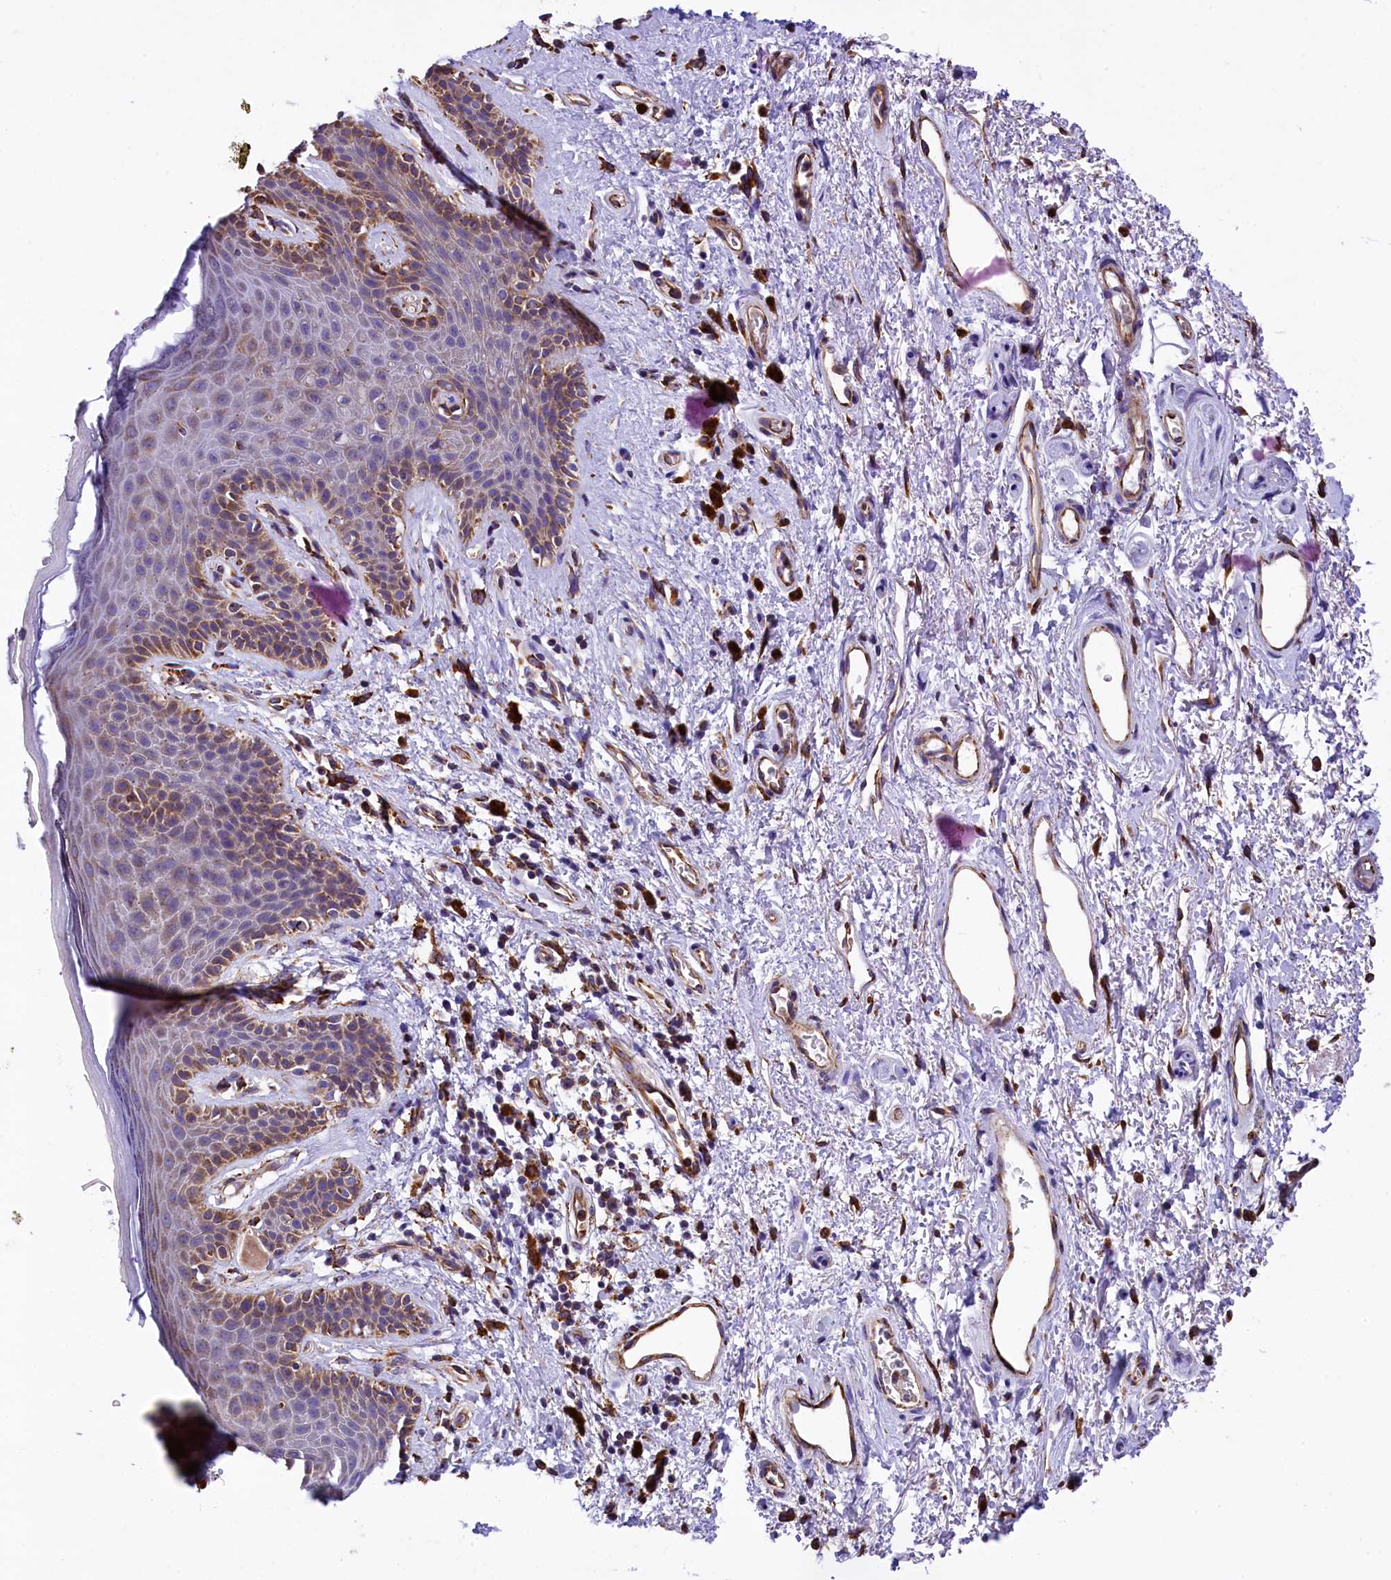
{"staining": {"intensity": "moderate", "quantity": "25%-75%", "location": "cytoplasmic/membranous"}, "tissue": "skin", "cell_type": "Epidermal cells", "image_type": "normal", "snomed": [{"axis": "morphology", "description": "Normal tissue, NOS"}, {"axis": "topography", "description": "Anal"}], "caption": "Epidermal cells display medium levels of moderate cytoplasmic/membranous positivity in approximately 25%-75% of cells in unremarkable skin.", "gene": "CAPS2", "patient": {"sex": "female", "age": 46}}